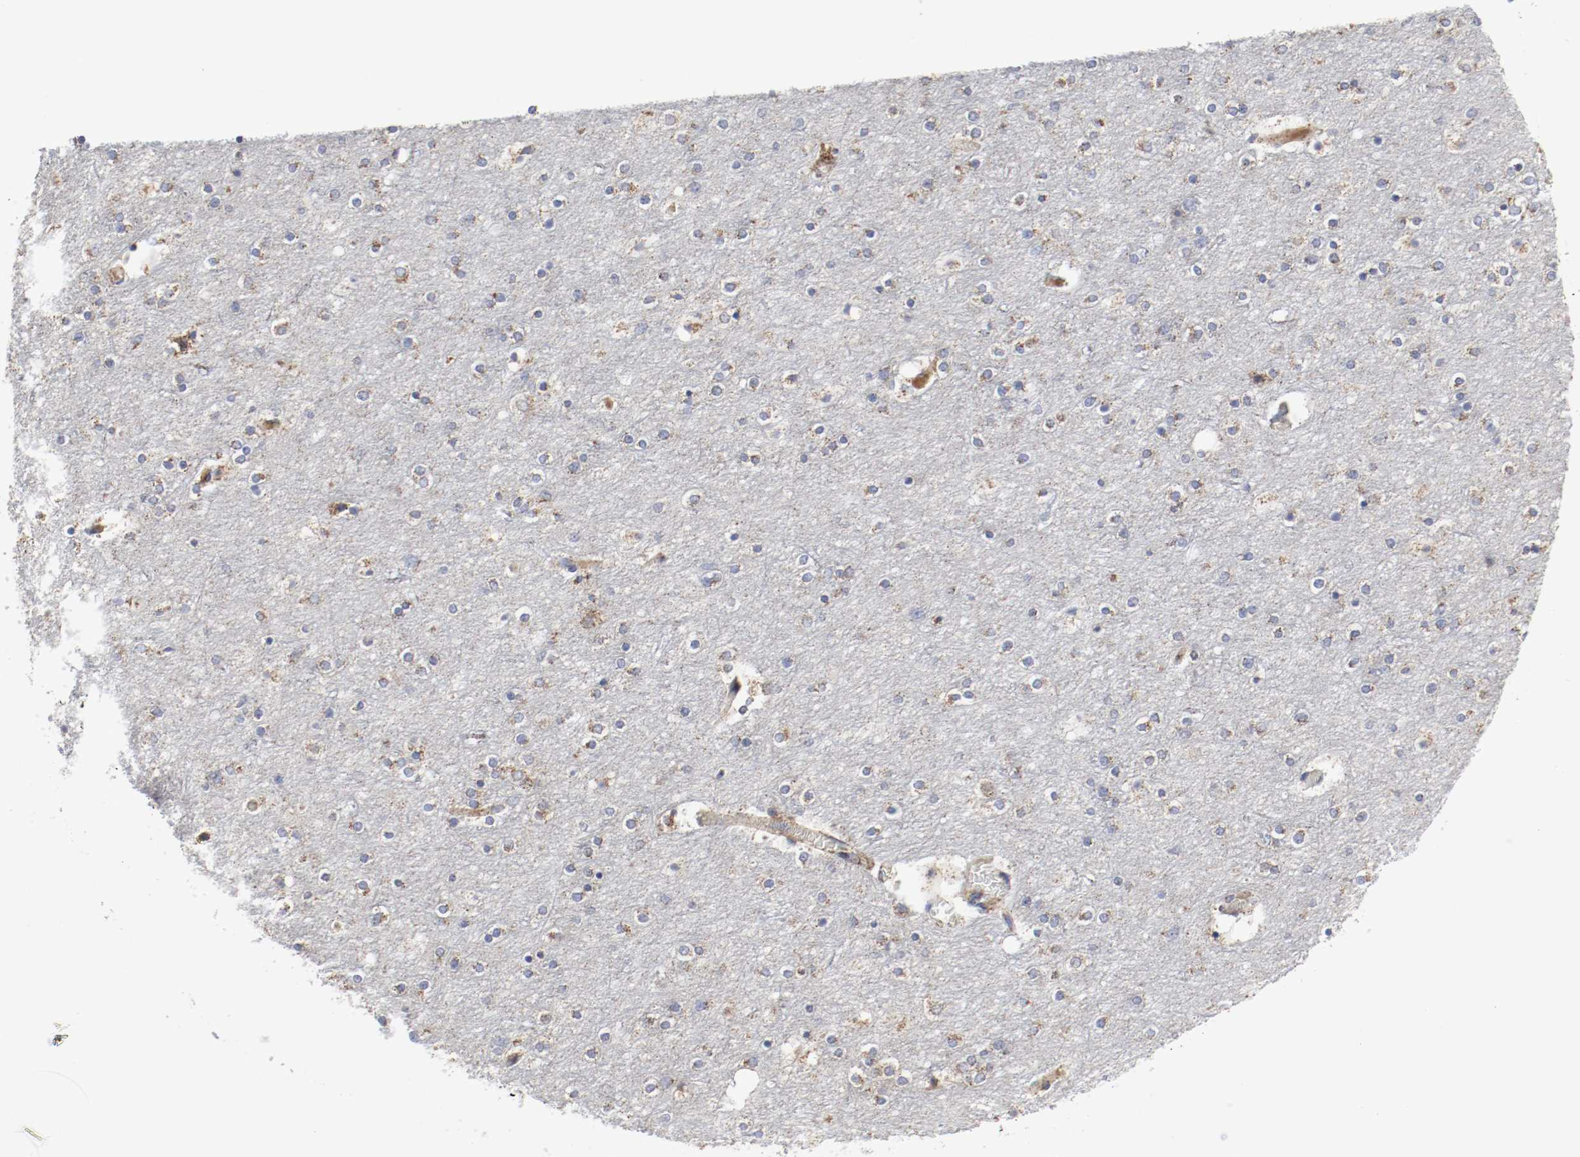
{"staining": {"intensity": "moderate", "quantity": "25%-75%", "location": "cytoplasmic/membranous"}, "tissue": "cerebral cortex", "cell_type": "Endothelial cells", "image_type": "normal", "snomed": [{"axis": "morphology", "description": "Normal tissue, NOS"}, {"axis": "topography", "description": "Cerebral cortex"}], "caption": "Brown immunohistochemical staining in benign human cerebral cortex demonstrates moderate cytoplasmic/membranous staining in about 25%-75% of endothelial cells. Using DAB (brown) and hematoxylin (blue) stains, captured at high magnification using brightfield microscopy.", "gene": "AFG3L2", "patient": {"sex": "female", "age": 54}}